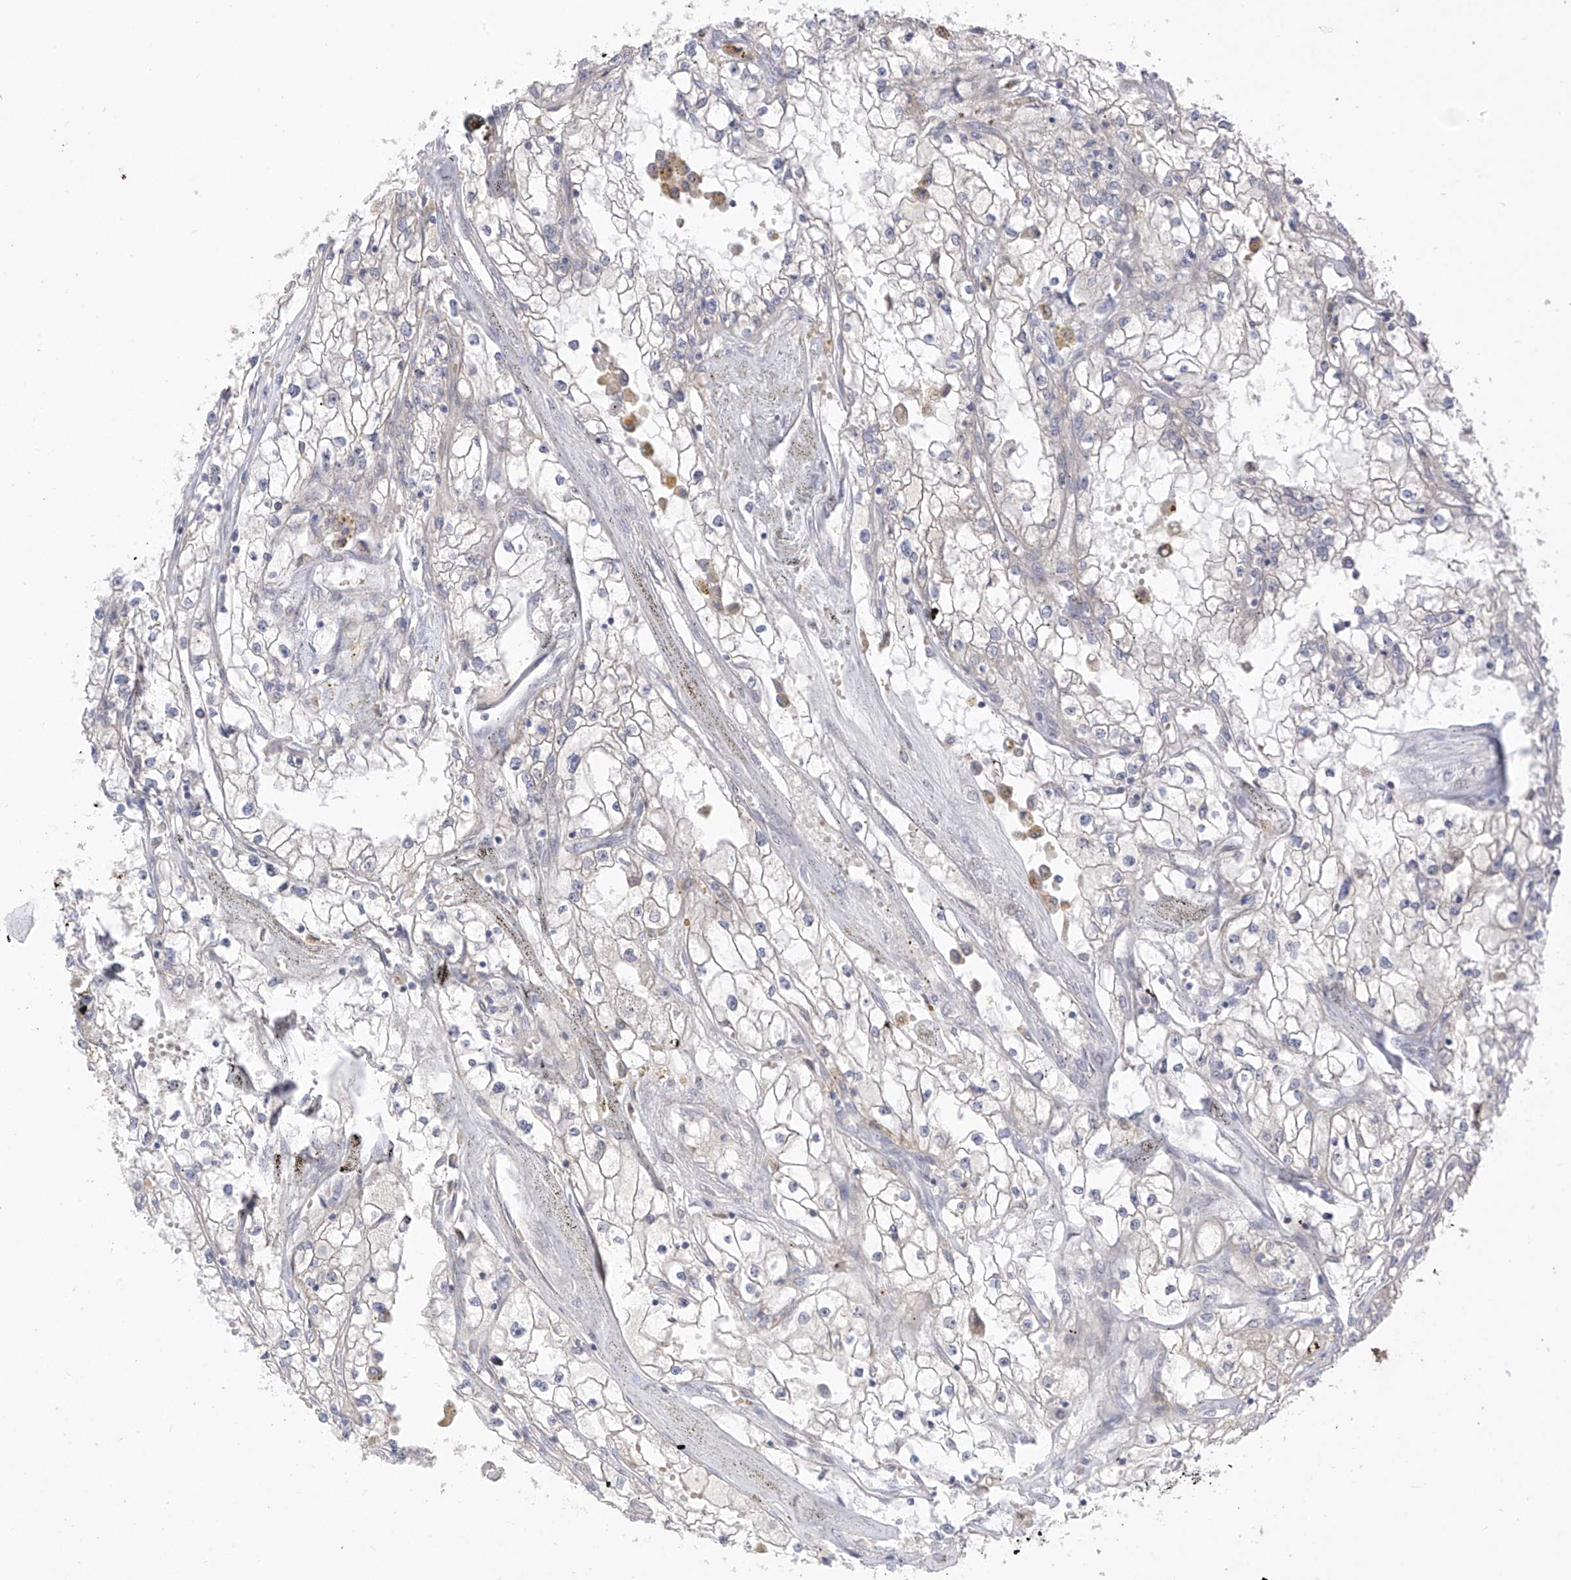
{"staining": {"intensity": "negative", "quantity": "none", "location": "none"}, "tissue": "renal cancer", "cell_type": "Tumor cells", "image_type": "cancer", "snomed": [{"axis": "morphology", "description": "Adenocarcinoma, NOS"}, {"axis": "topography", "description": "Kidney"}], "caption": "High power microscopy histopathology image of an immunohistochemistry histopathology image of renal cancer (adenocarcinoma), revealing no significant positivity in tumor cells.", "gene": "OGT", "patient": {"sex": "male", "age": 56}}